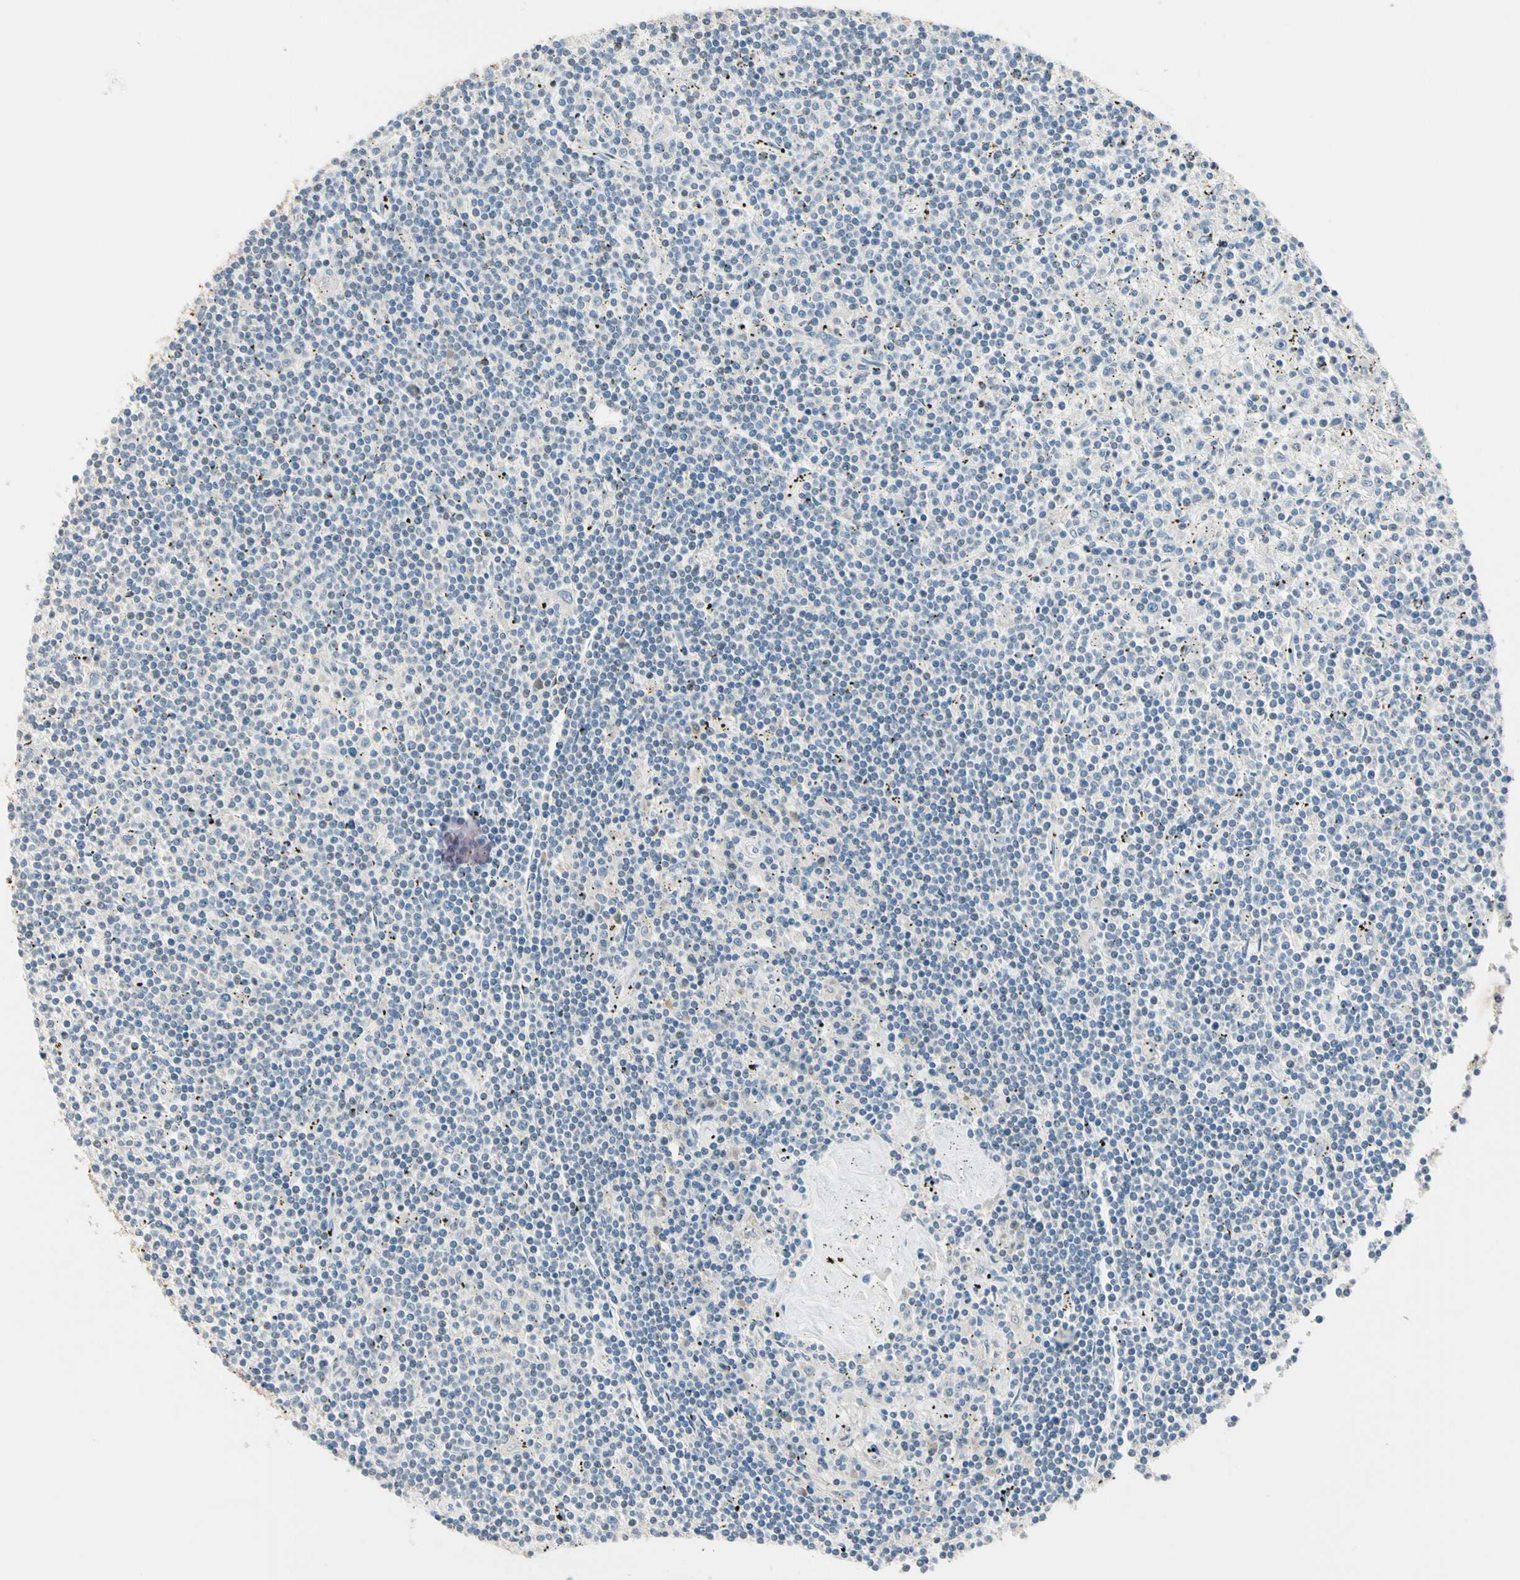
{"staining": {"intensity": "negative", "quantity": "none", "location": "none"}, "tissue": "lymphoma", "cell_type": "Tumor cells", "image_type": "cancer", "snomed": [{"axis": "morphology", "description": "Malignant lymphoma, non-Hodgkin's type, Low grade"}, {"axis": "topography", "description": "Spleen"}], "caption": "The image displays no staining of tumor cells in lymphoma. (Stains: DAB (3,3'-diaminobenzidine) IHC with hematoxylin counter stain, Microscopy: brightfield microscopy at high magnification).", "gene": "GPR153", "patient": {"sex": "male", "age": 76}}